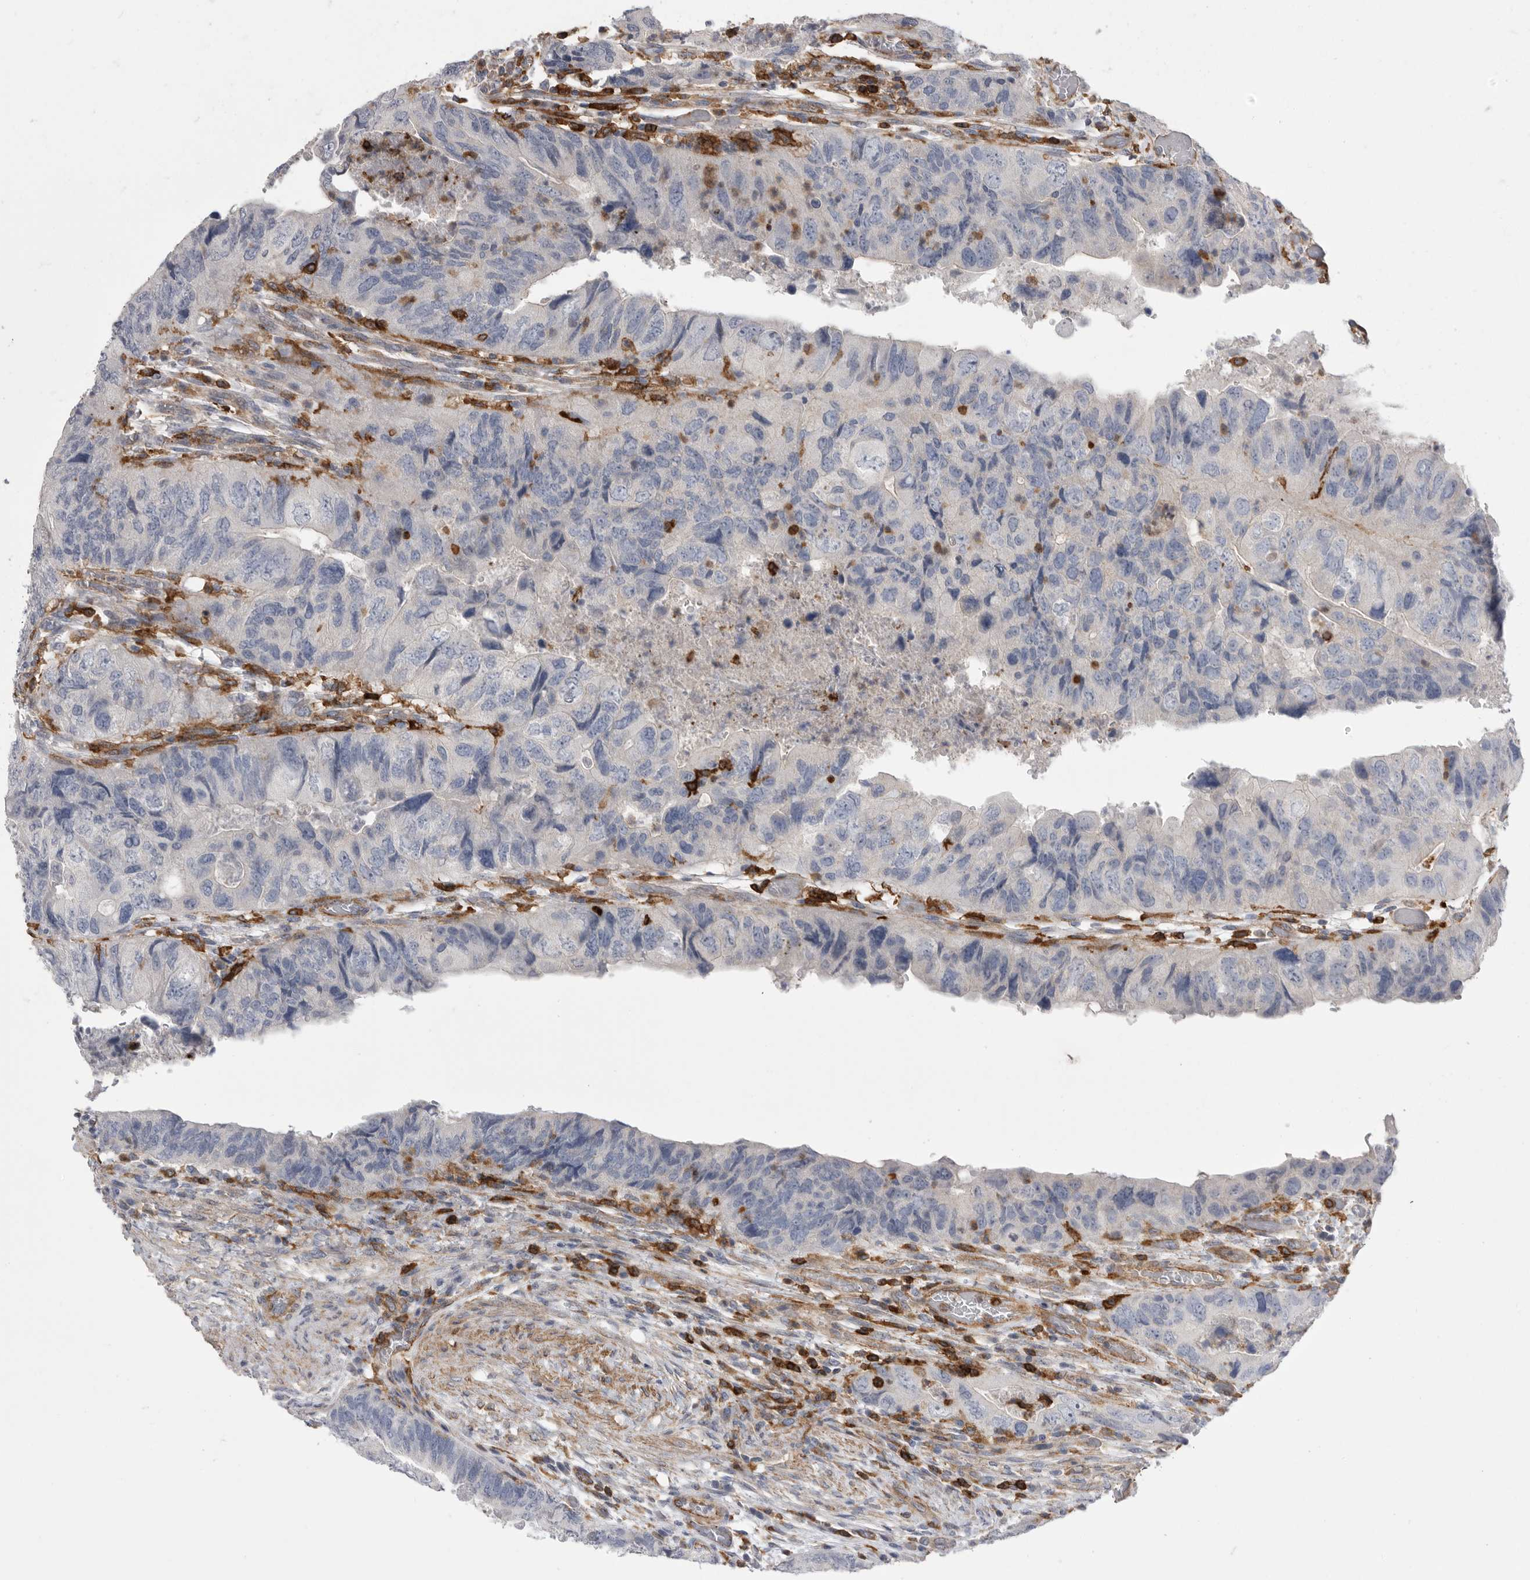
{"staining": {"intensity": "negative", "quantity": "none", "location": "none"}, "tissue": "colorectal cancer", "cell_type": "Tumor cells", "image_type": "cancer", "snomed": [{"axis": "morphology", "description": "Adenocarcinoma, NOS"}, {"axis": "topography", "description": "Rectum"}], "caption": "The histopathology image exhibits no staining of tumor cells in colorectal cancer.", "gene": "SIGLEC10", "patient": {"sex": "male", "age": 63}}